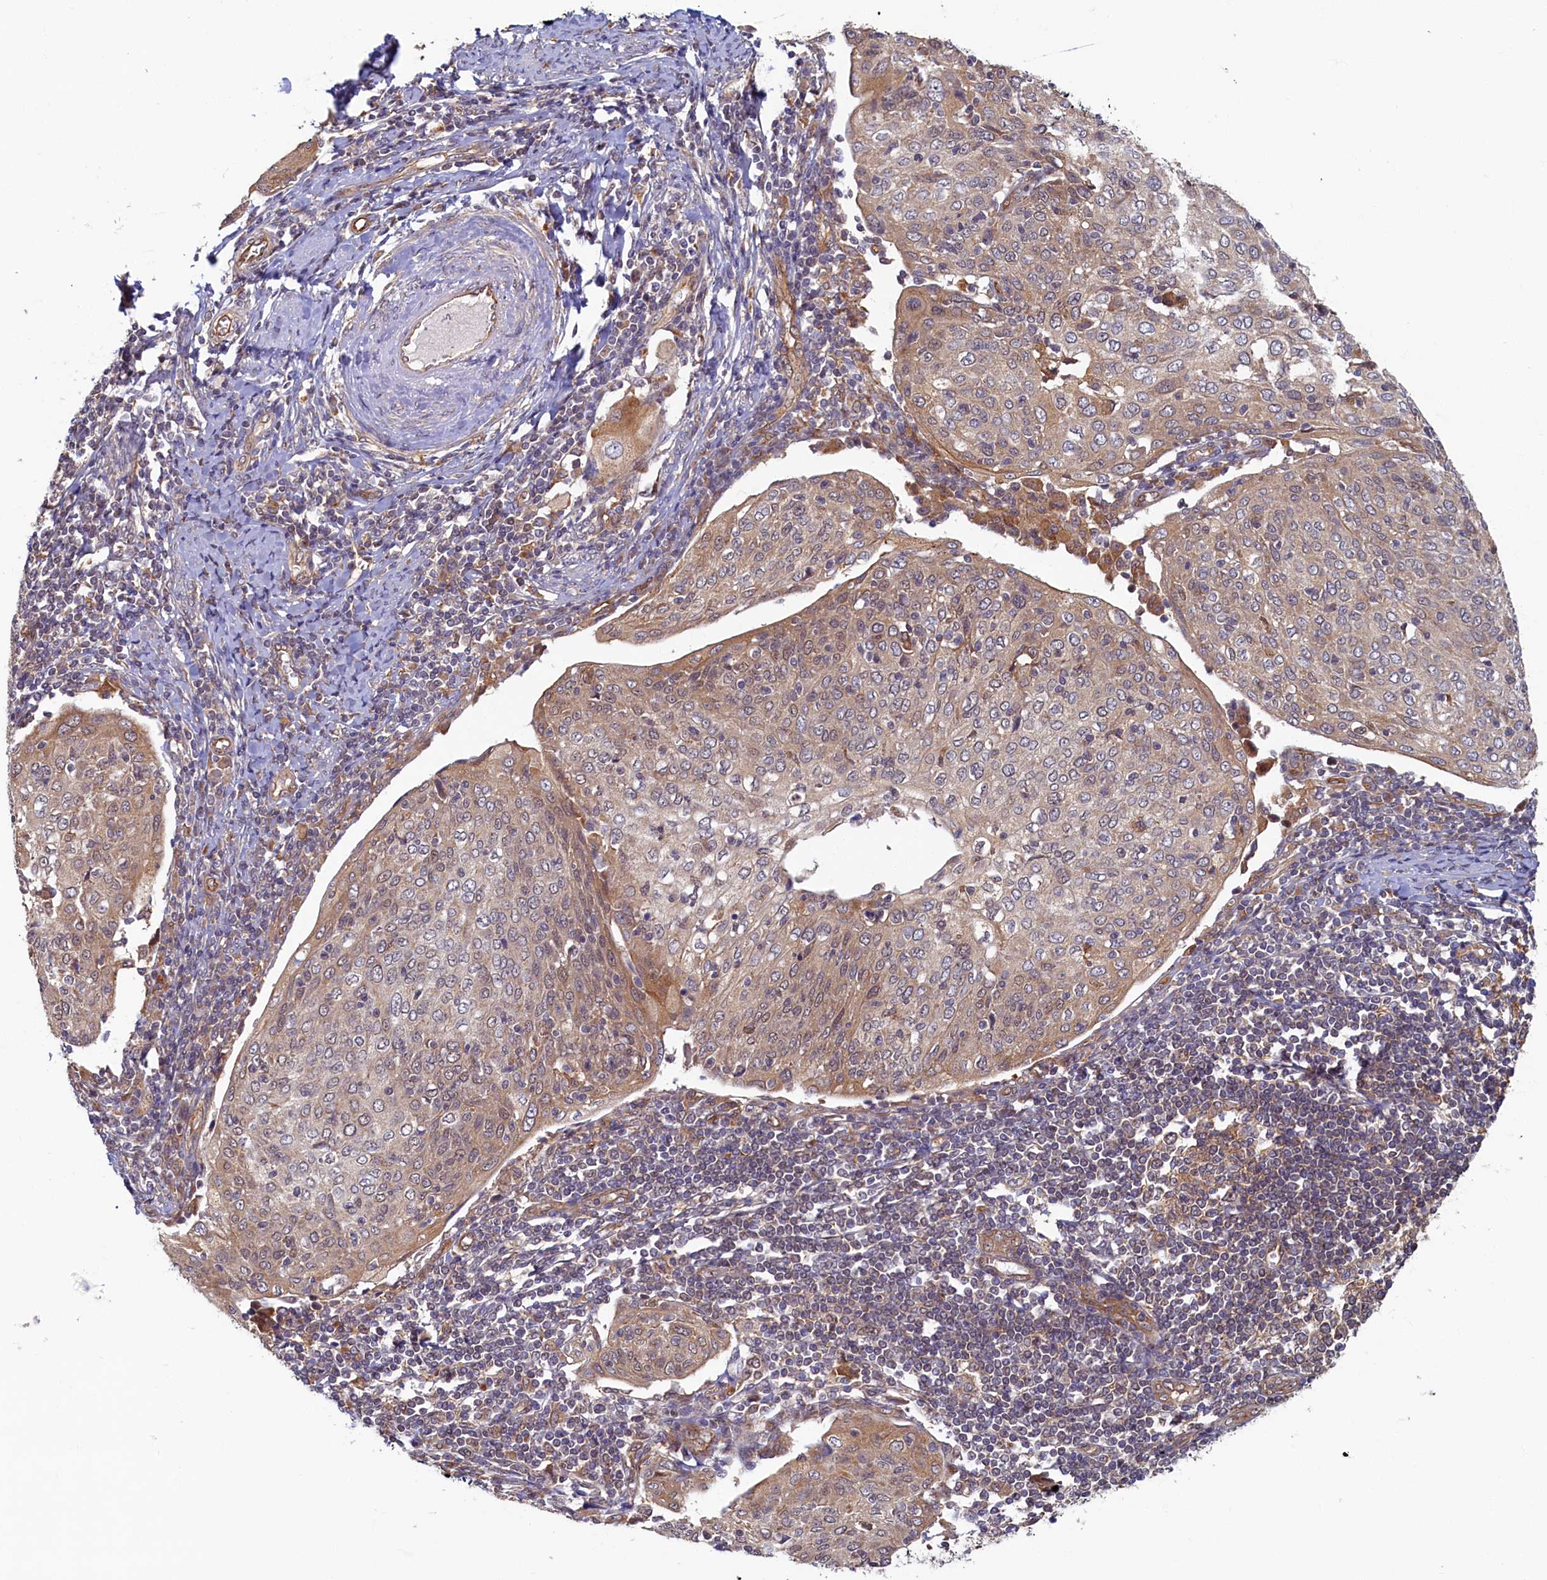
{"staining": {"intensity": "weak", "quantity": "25%-75%", "location": "cytoplasmic/membranous"}, "tissue": "cervical cancer", "cell_type": "Tumor cells", "image_type": "cancer", "snomed": [{"axis": "morphology", "description": "Squamous cell carcinoma, NOS"}, {"axis": "topography", "description": "Cervix"}], "caption": "Cervical squamous cell carcinoma stained with a brown dye shows weak cytoplasmic/membranous positive positivity in about 25%-75% of tumor cells.", "gene": "STX12", "patient": {"sex": "female", "age": 67}}